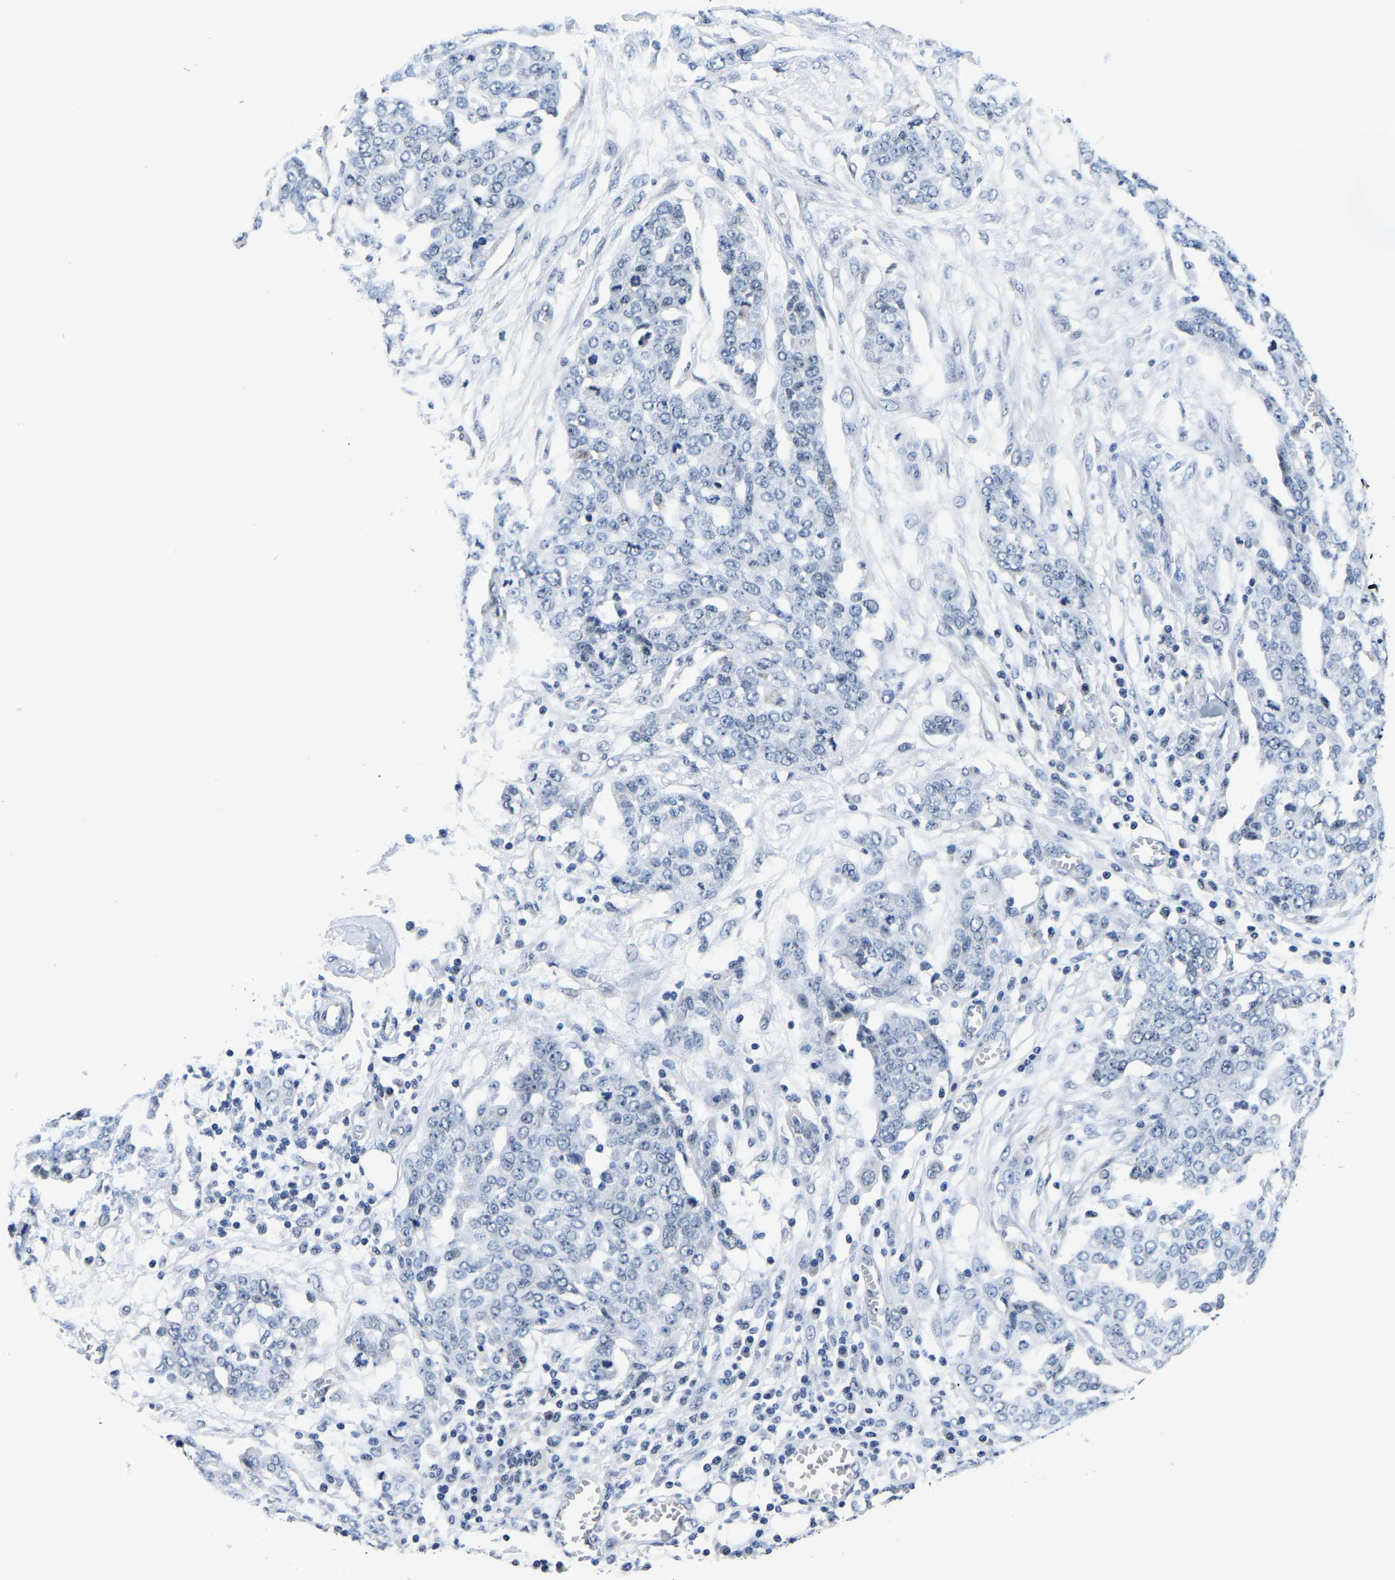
{"staining": {"intensity": "negative", "quantity": "none", "location": "none"}, "tissue": "ovarian cancer", "cell_type": "Tumor cells", "image_type": "cancer", "snomed": [{"axis": "morphology", "description": "Cystadenocarcinoma, serous, NOS"}, {"axis": "topography", "description": "Soft tissue"}, {"axis": "topography", "description": "Ovary"}], "caption": "Protein analysis of ovarian cancer (serous cystadenocarcinoma) reveals no significant expression in tumor cells.", "gene": "POLDIP3", "patient": {"sex": "female", "age": 57}}